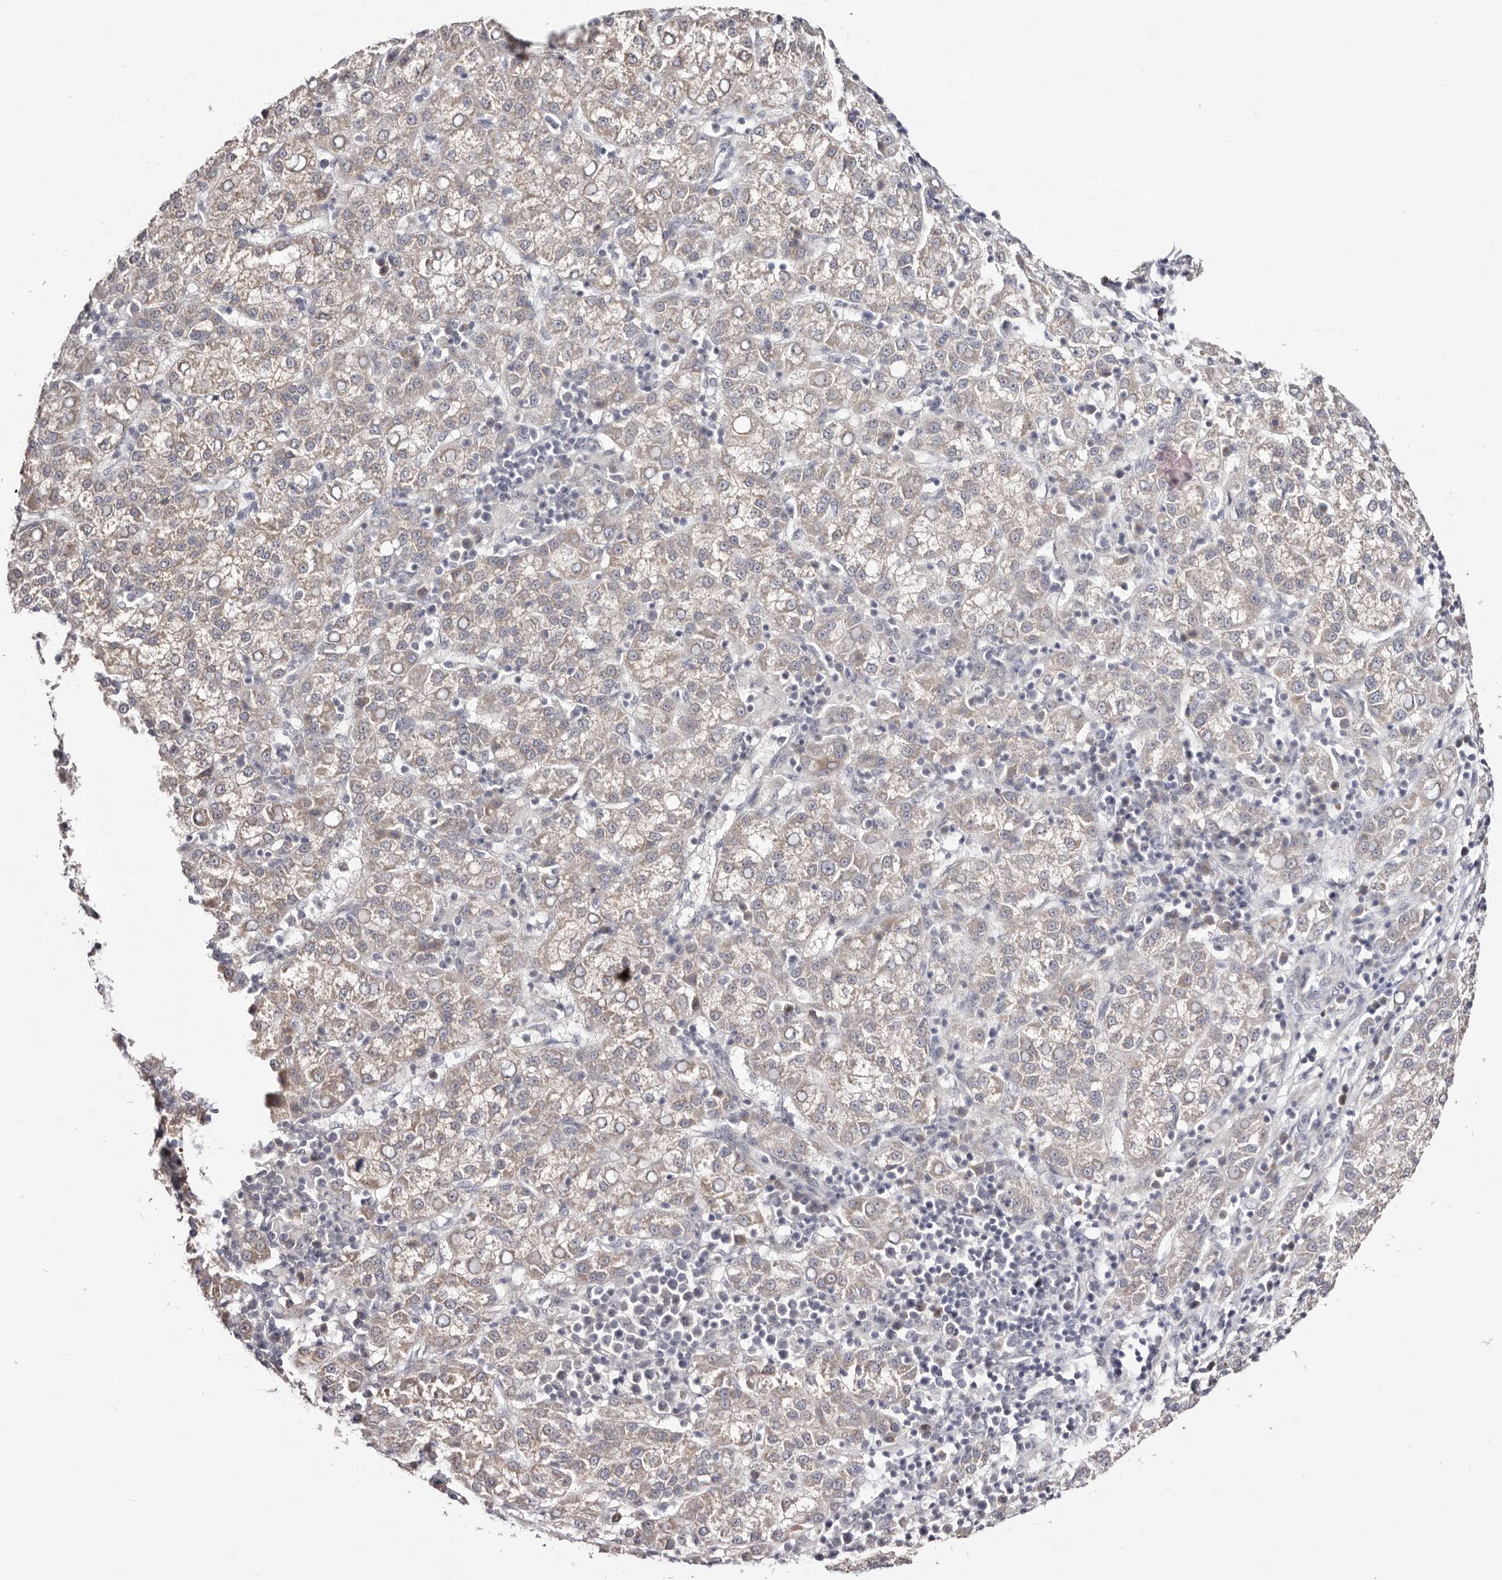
{"staining": {"intensity": "negative", "quantity": "none", "location": "none"}, "tissue": "liver cancer", "cell_type": "Tumor cells", "image_type": "cancer", "snomed": [{"axis": "morphology", "description": "Carcinoma, Hepatocellular, NOS"}, {"axis": "topography", "description": "Liver"}], "caption": "Immunohistochemical staining of human liver cancer exhibits no significant positivity in tumor cells. (Stains: DAB (3,3'-diaminobenzidine) IHC with hematoxylin counter stain, Microscopy: brightfield microscopy at high magnification).", "gene": "EGR3", "patient": {"sex": "female", "age": 58}}